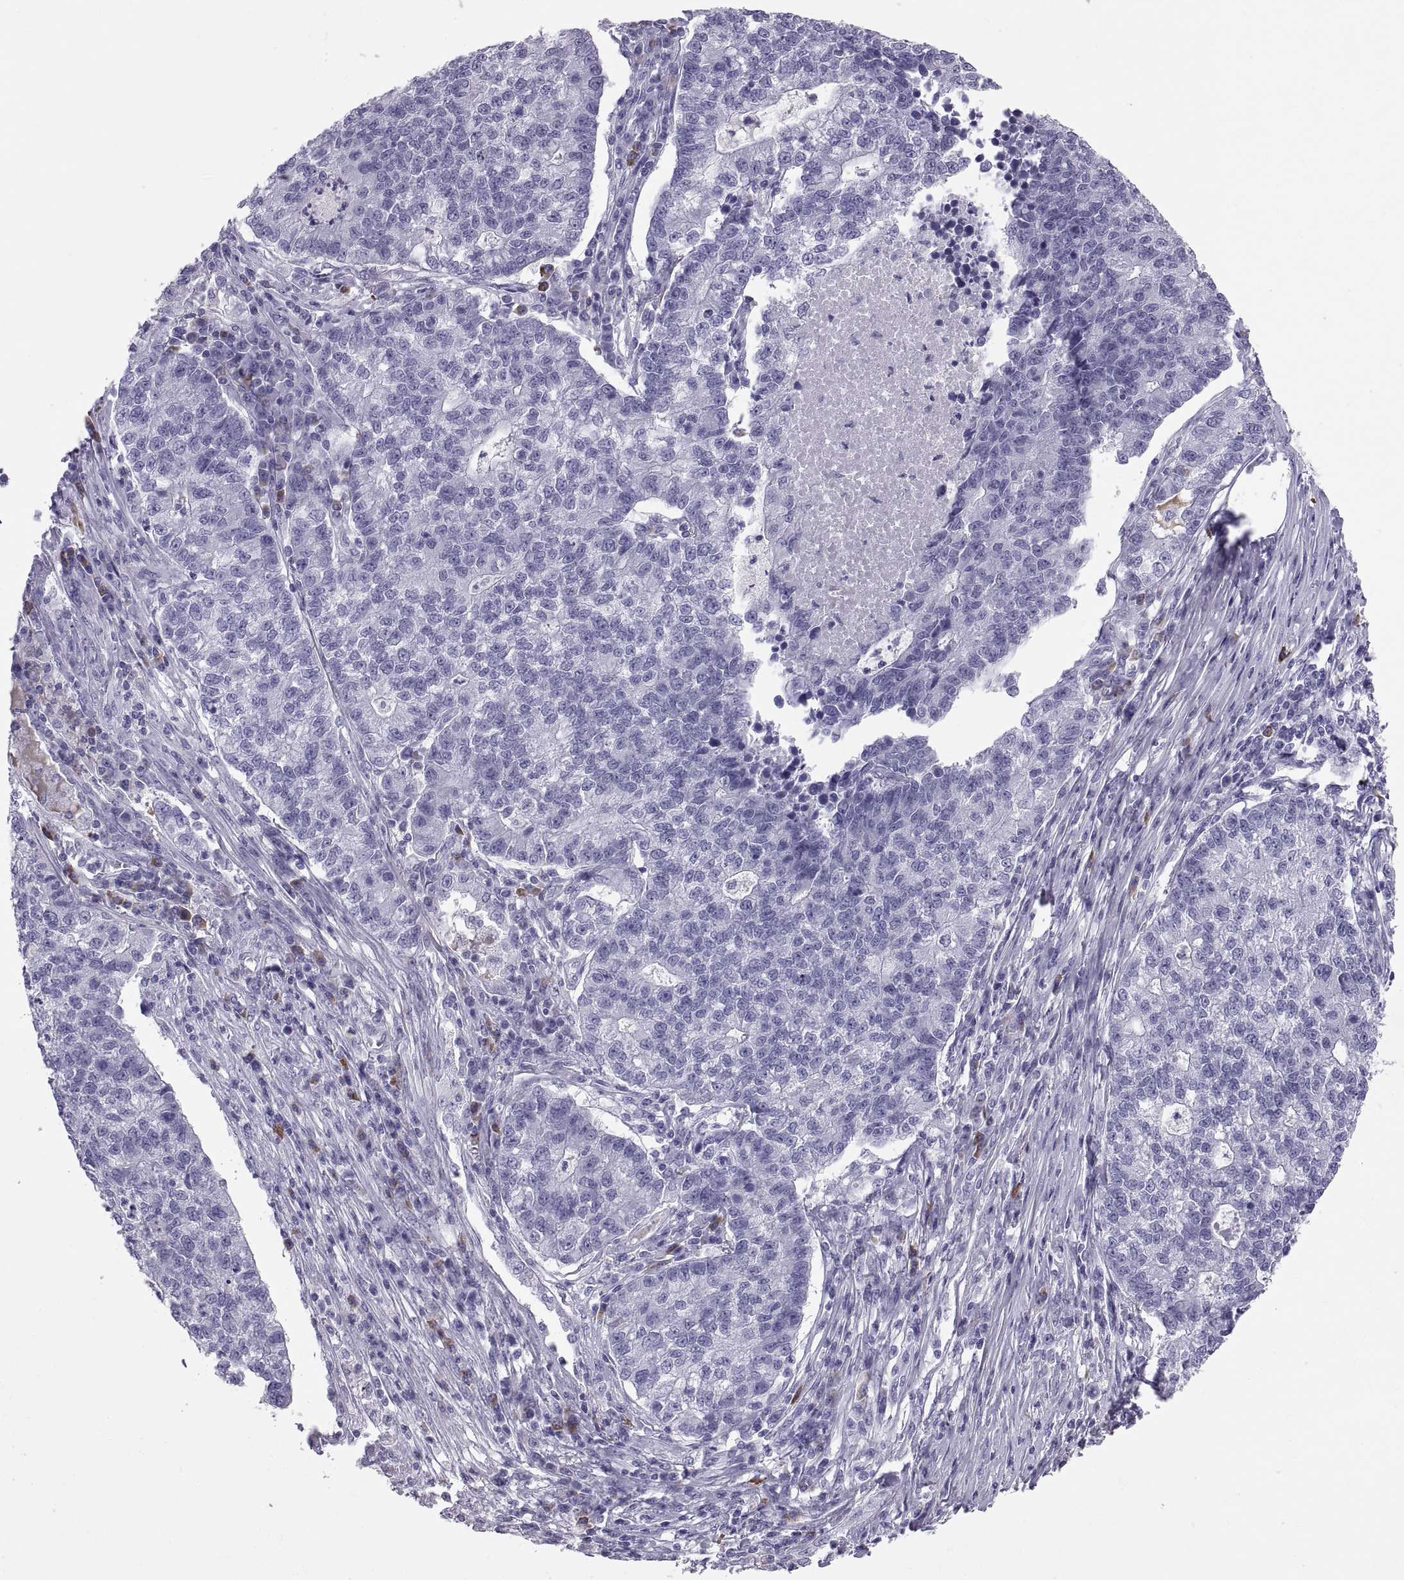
{"staining": {"intensity": "negative", "quantity": "none", "location": "none"}, "tissue": "lung cancer", "cell_type": "Tumor cells", "image_type": "cancer", "snomed": [{"axis": "morphology", "description": "Adenocarcinoma, NOS"}, {"axis": "topography", "description": "Lung"}], "caption": "Immunohistochemistry (IHC) micrograph of human lung adenocarcinoma stained for a protein (brown), which reveals no positivity in tumor cells.", "gene": "CT47A10", "patient": {"sex": "male", "age": 57}}